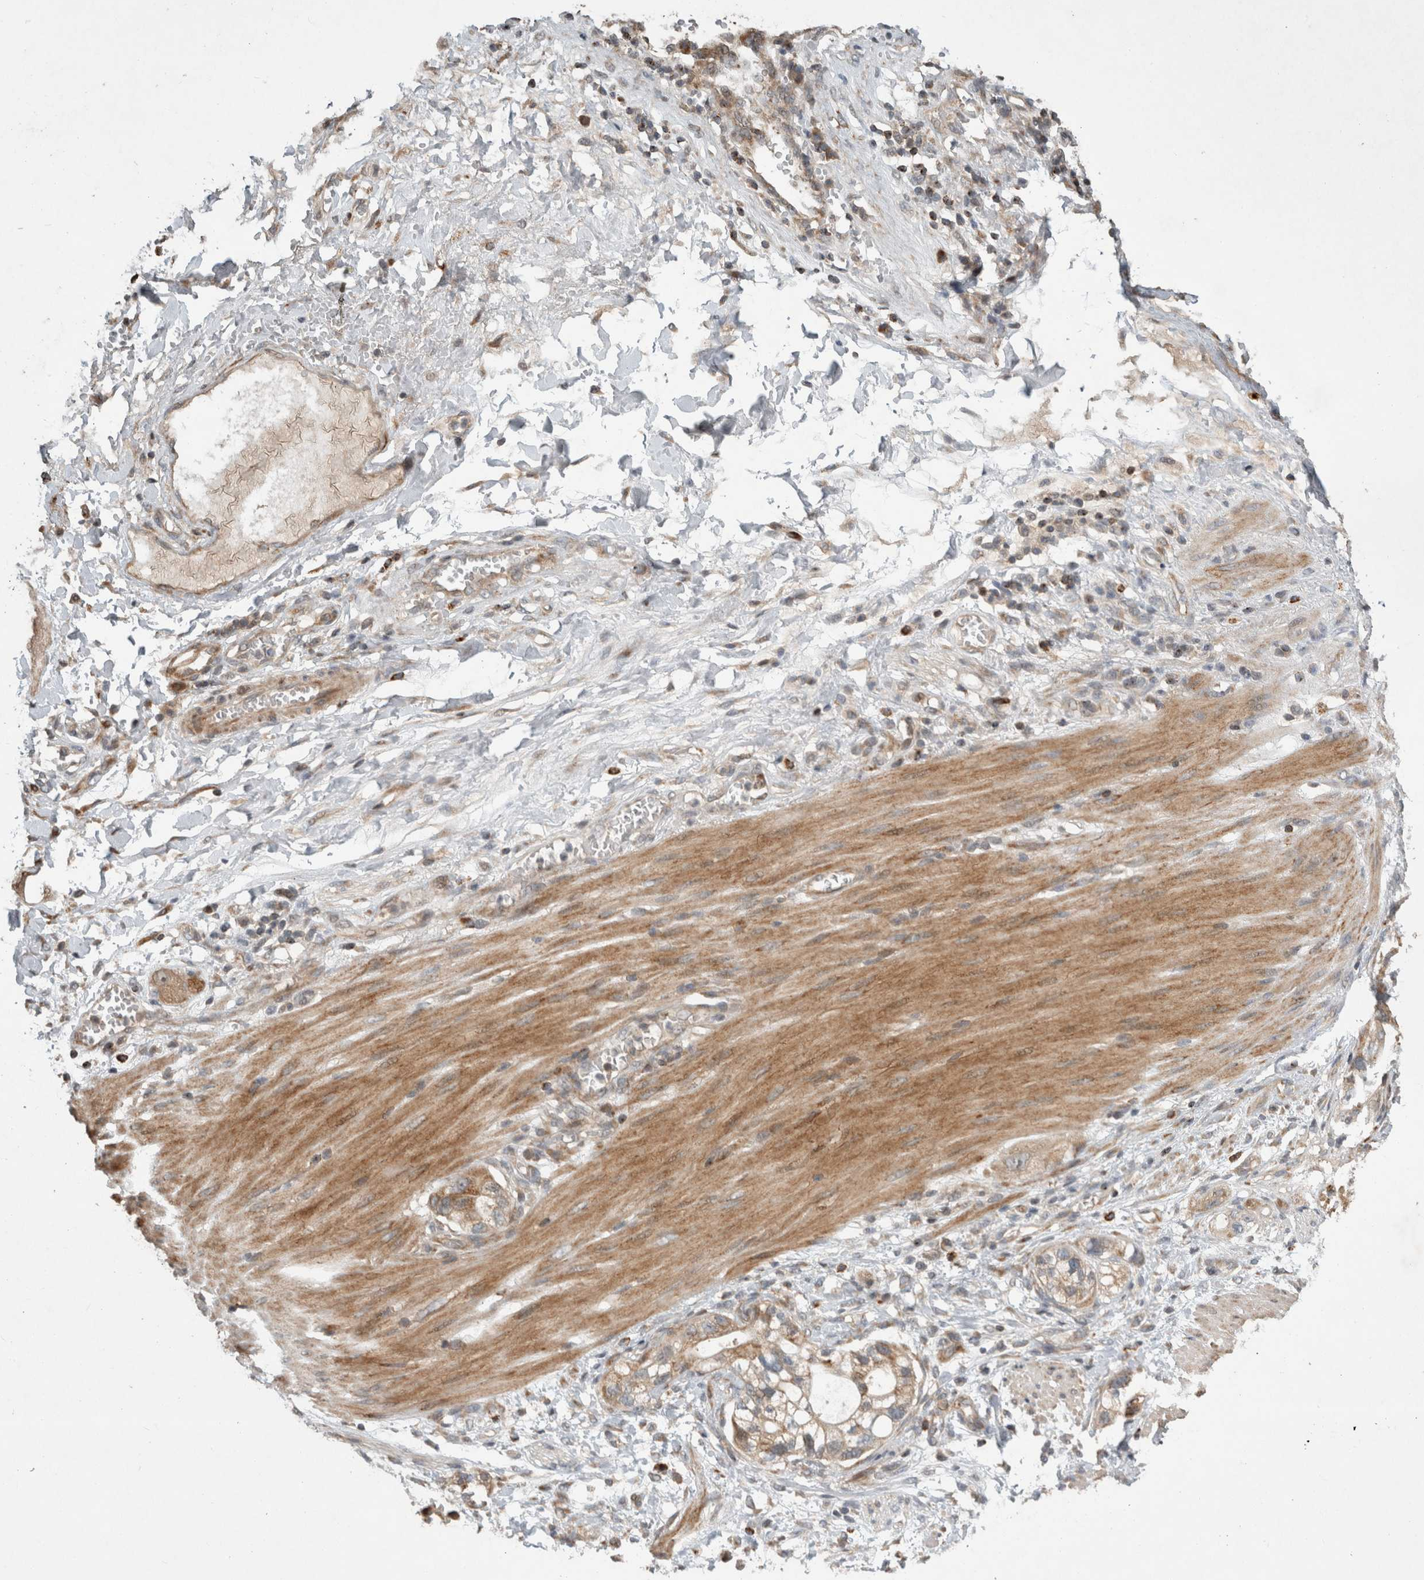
{"staining": {"intensity": "moderate", "quantity": ">75%", "location": "cytoplasmic/membranous"}, "tissue": "stomach cancer", "cell_type": "Tumor cells", "image_type": "cancer", "snomed": [{"axis": "morphology", "description": "Adenocarcinoma, NOS"}, {"axis": "topography", "description": "Stomach"}, {"axis": "topography", "description": "Stomach, lower"}], "caption": "Adenocarcinoma (stomach) stained with a protein marker exhibits moderate staining in tumor cells.", "gene": "SERAC1", "patient": {"sex": "female", "age": 48}}